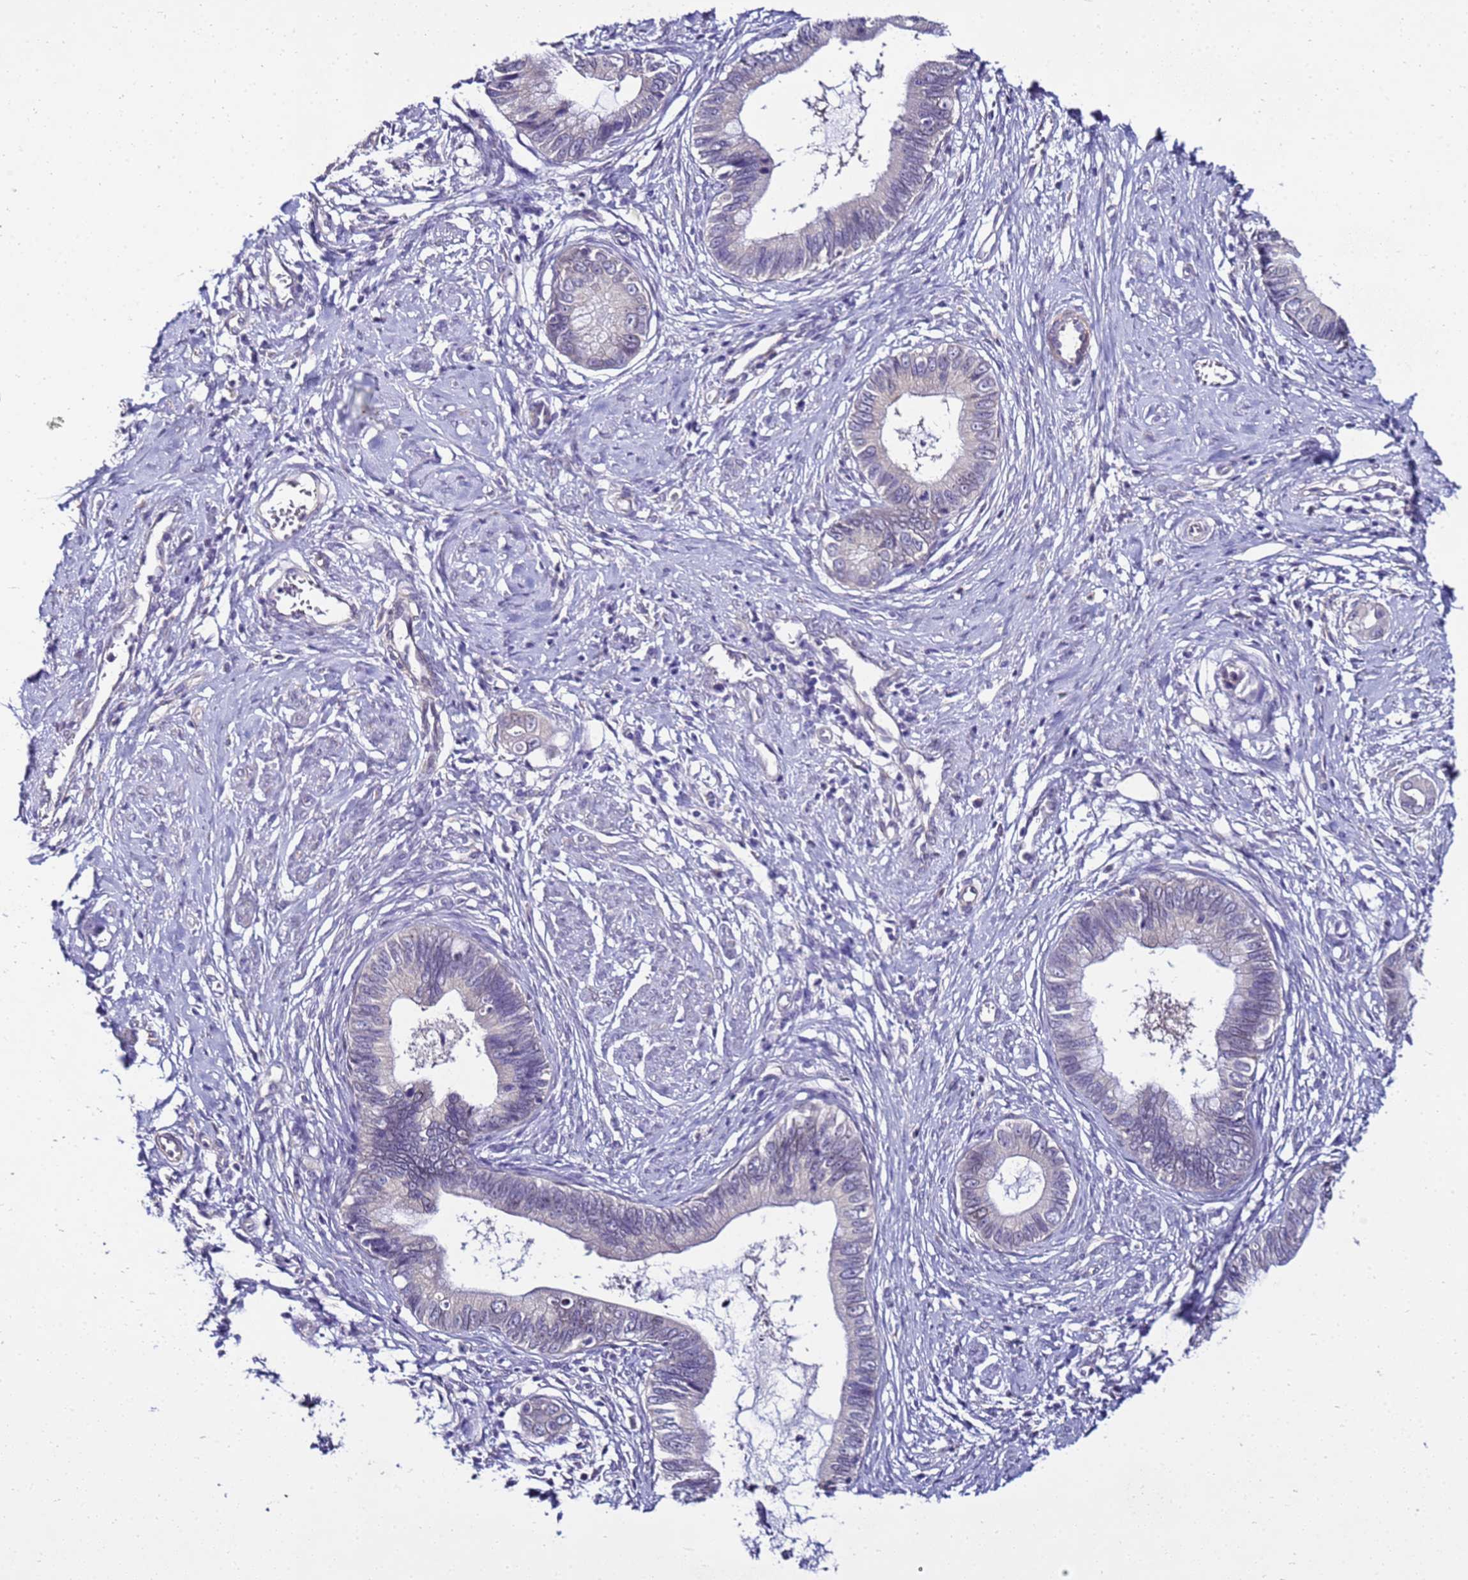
{"staining": {"intensity": "negative", "quantity": "none", "location": "none"}, "tissue": "cervical cancer", "cell_type": "Tumor cells", "image_type": "cancer", "snomed": [{"axis": "morphology", "description": "Adenocarcinoma, NOS"}, {"axis": "topography", "description": "Cervix"}], "caption": "The immunohistochemistry image has no significant staining in tumor cells of adenocarcinoma (cervical) tissue. (Stains: DAB immunohistochemistry with hematoxylin counter stain, Microscopy: brightfield microscopy at high magnification).", "gene": "FAM166B", "patient": {"sex": "female", "age": 44}}